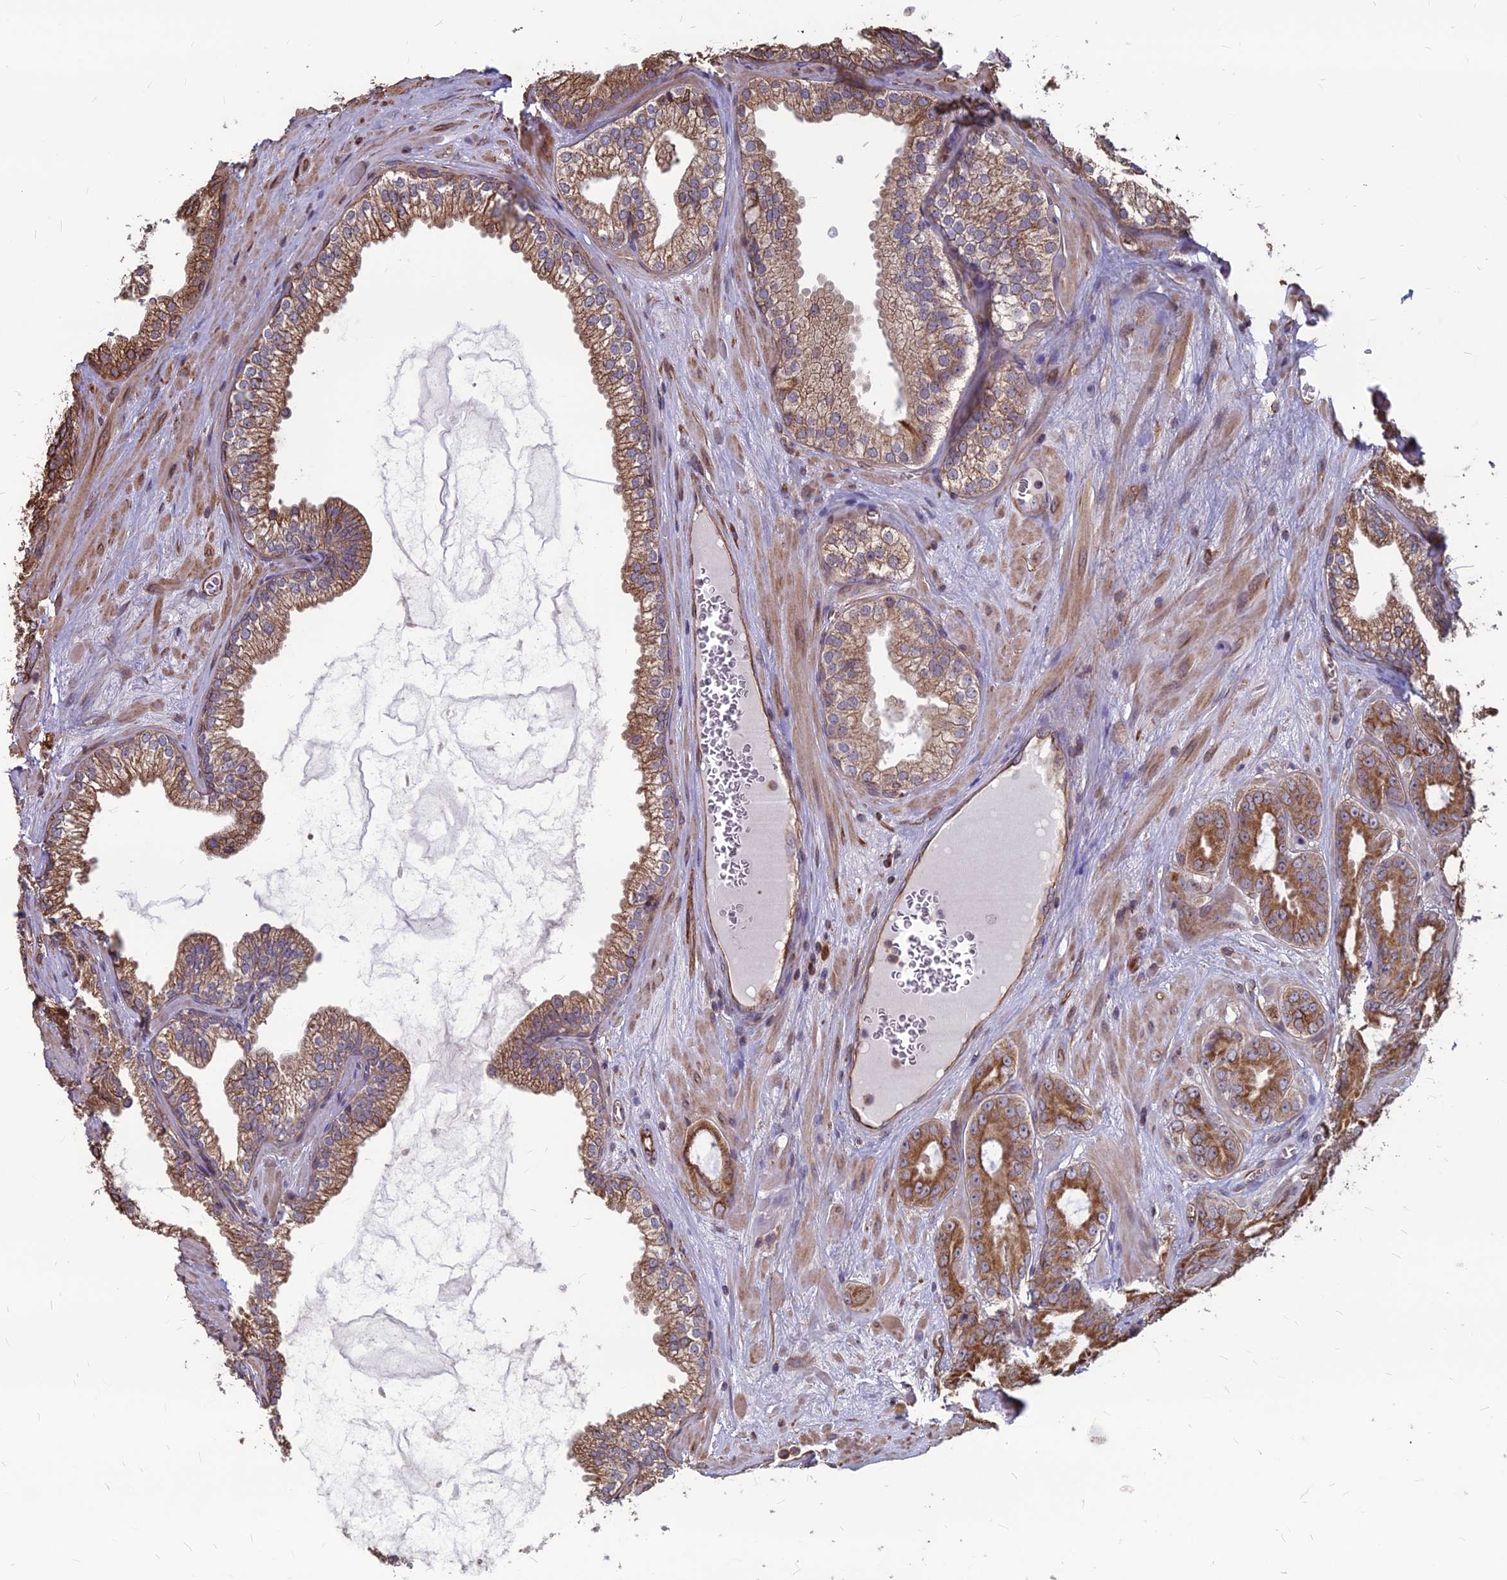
{"staining": {"intensity": "moderate", "quantity": ">75%", "location": "cytoplasmic/membranous"}, "tissue": "prostate cancer", "cell_type": "Tumor cells", "image_type": "cancer", "snomed": [{"axis": "morphology", "description": "Adenocarcinoma, Low grade"}, {"axis": "topography", "description": "Prostate"}], "caption": "Prostate cancer tissue exhibits moderate cytoplasmic/membranous positivity in approximately >75% of tumor cells", "gene": "LSM6", "patient": {"sex": "male", "age": 60}}